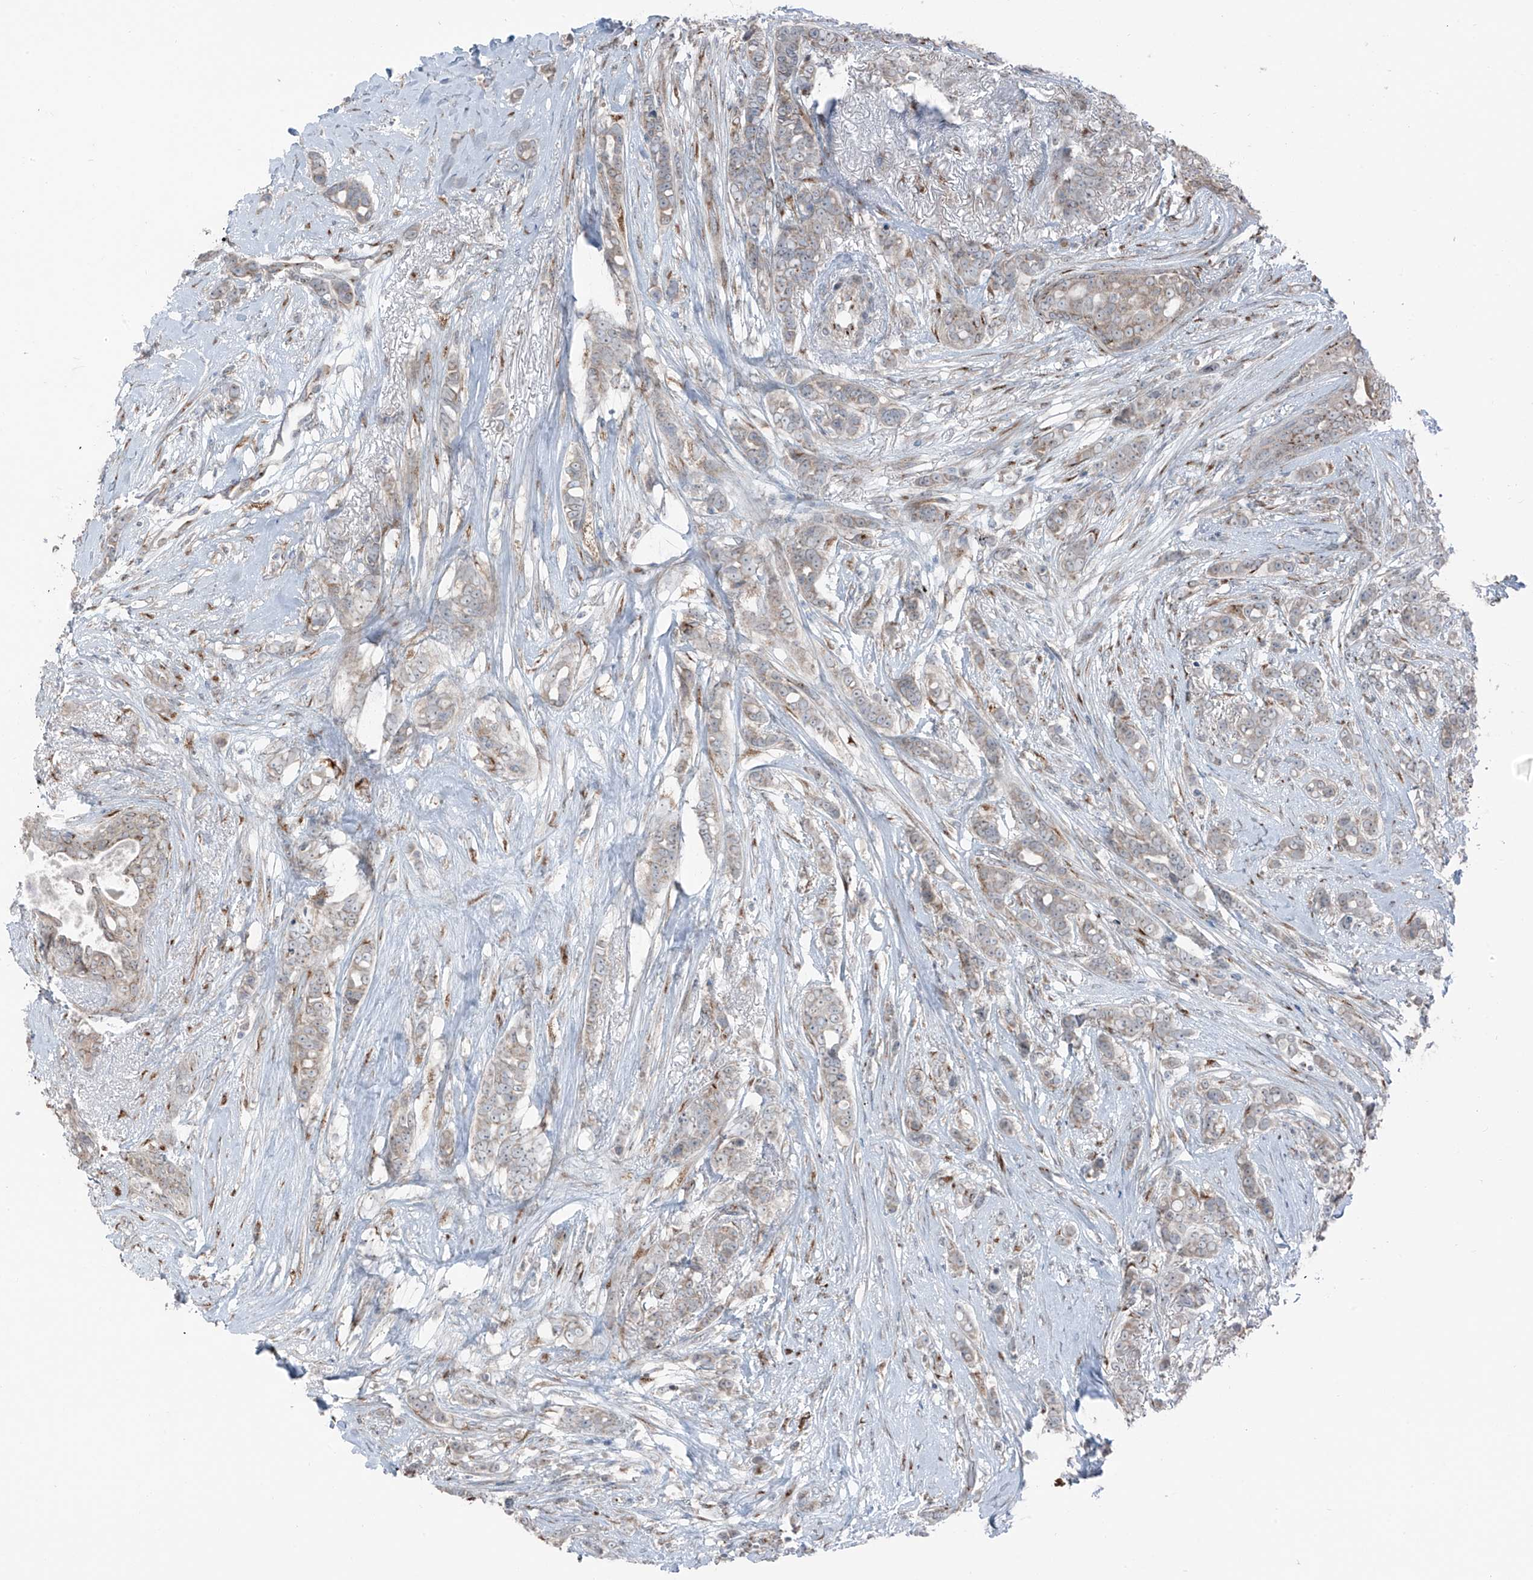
{"staining": {"intensity": "weak", "quantity": "<25%", "location": "cytoplasmic/membranous"}, "tissue": "breast cancer", "cell_type": "Tumor cells", "image_type": "cancer", "snomed": [{"axis": "morphology", "description": "Lobular carcinoma"}, {"axis": "topography", "description": "Breast"}], "caption": "There is no significant expression in tumor cells of breast cancer (lobular carcinoma).", "gene": "ERLEC1", "patient": {"sex": "female", "age": 51}}